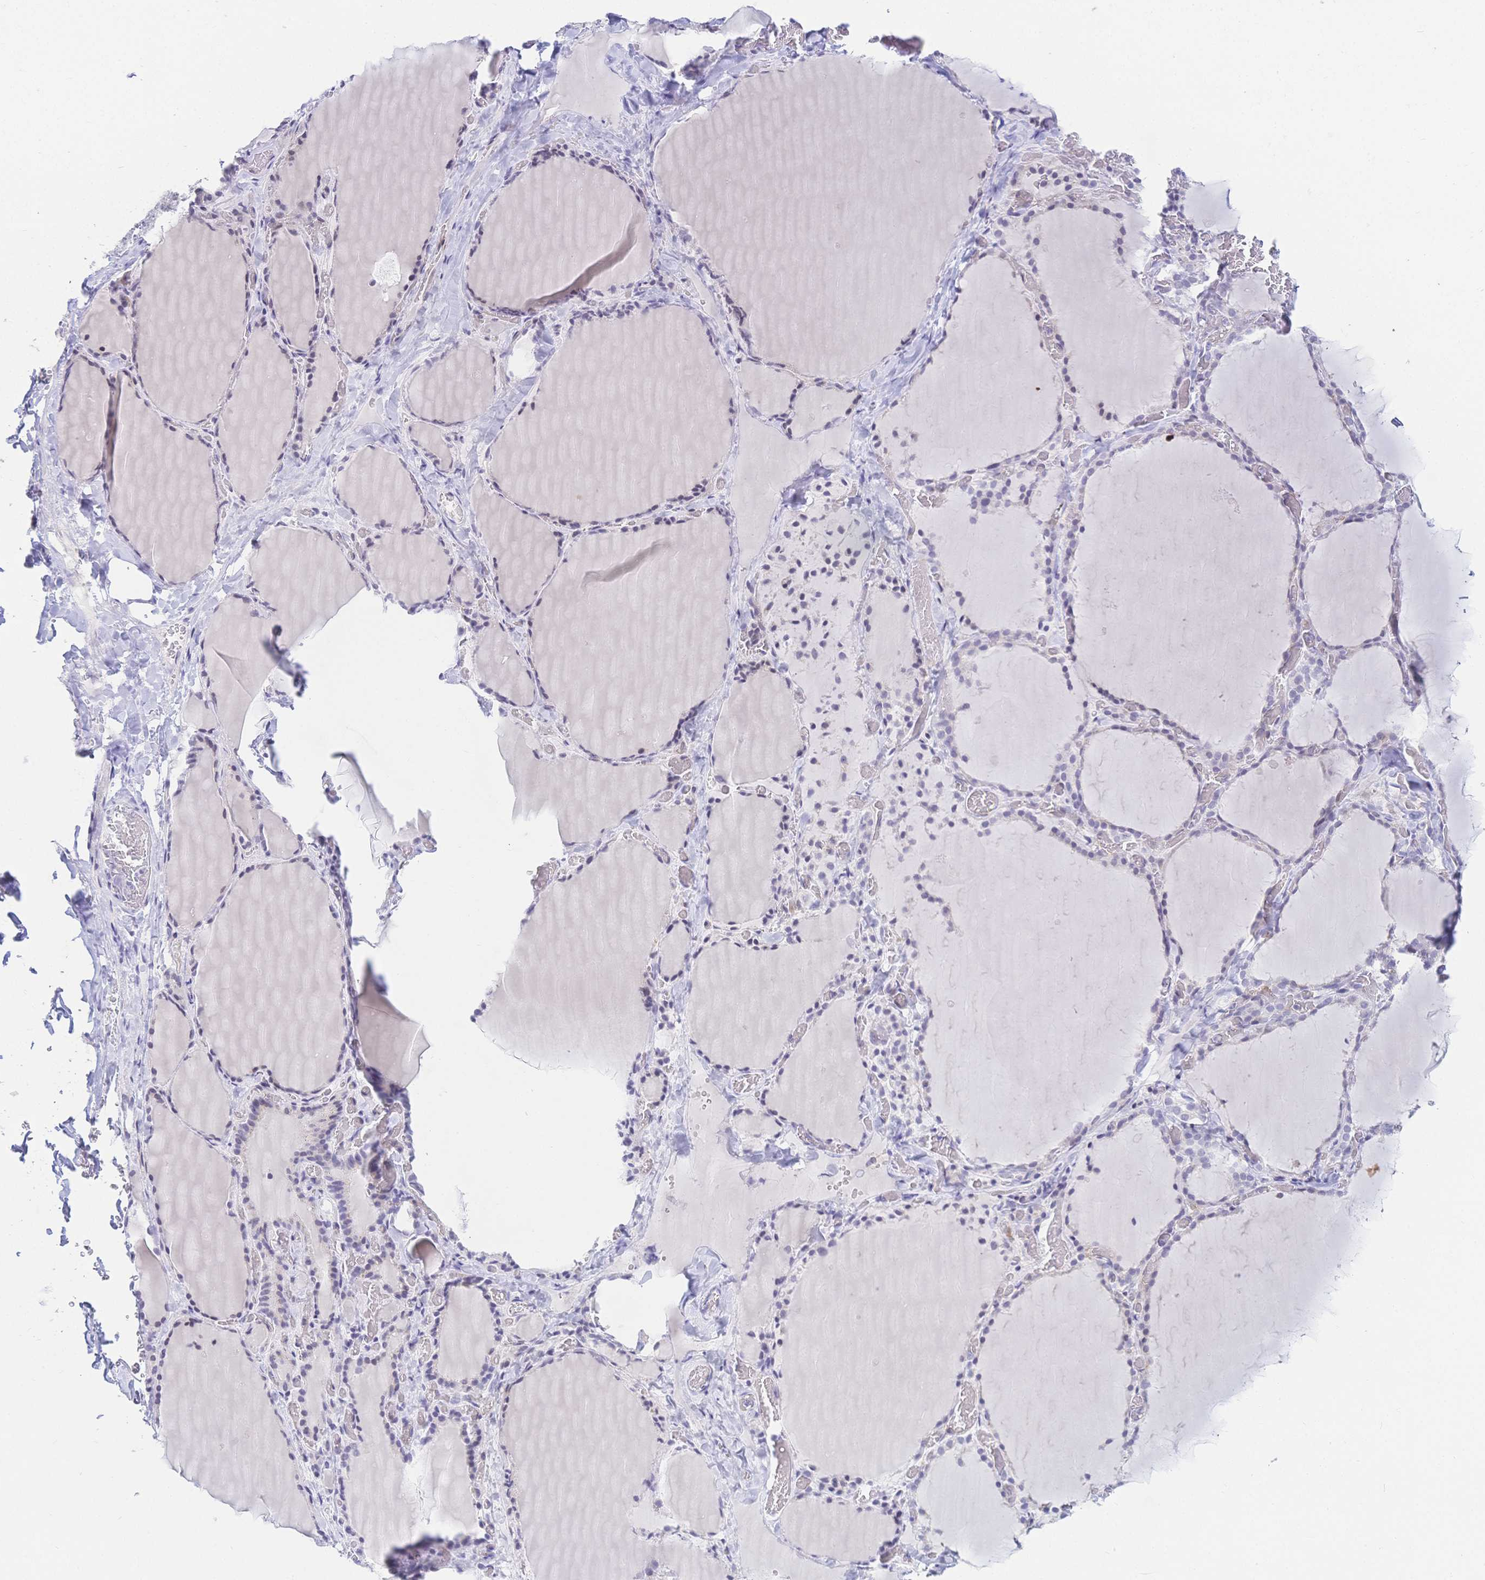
{"staining": {"intensity": "negative", "quantity": "none", "location": "none"}, "tissue": "thyroid gland", "cell_type": "Glandular cells", "image_type": "normal", "snomed": [{"axis": "morphology", "description": "Normal tissue, NOS"}, {"axis": "topography", "description": "Thyroid gland"}], "caption": "Immunohistochemistry (IHC) image of benign thyroid gland: thyroid gland stained with DAB demonstrates no significant protein expression in glandular cells.", "gene": "CR2", "patient": {"sex": "female", "age": 22}}